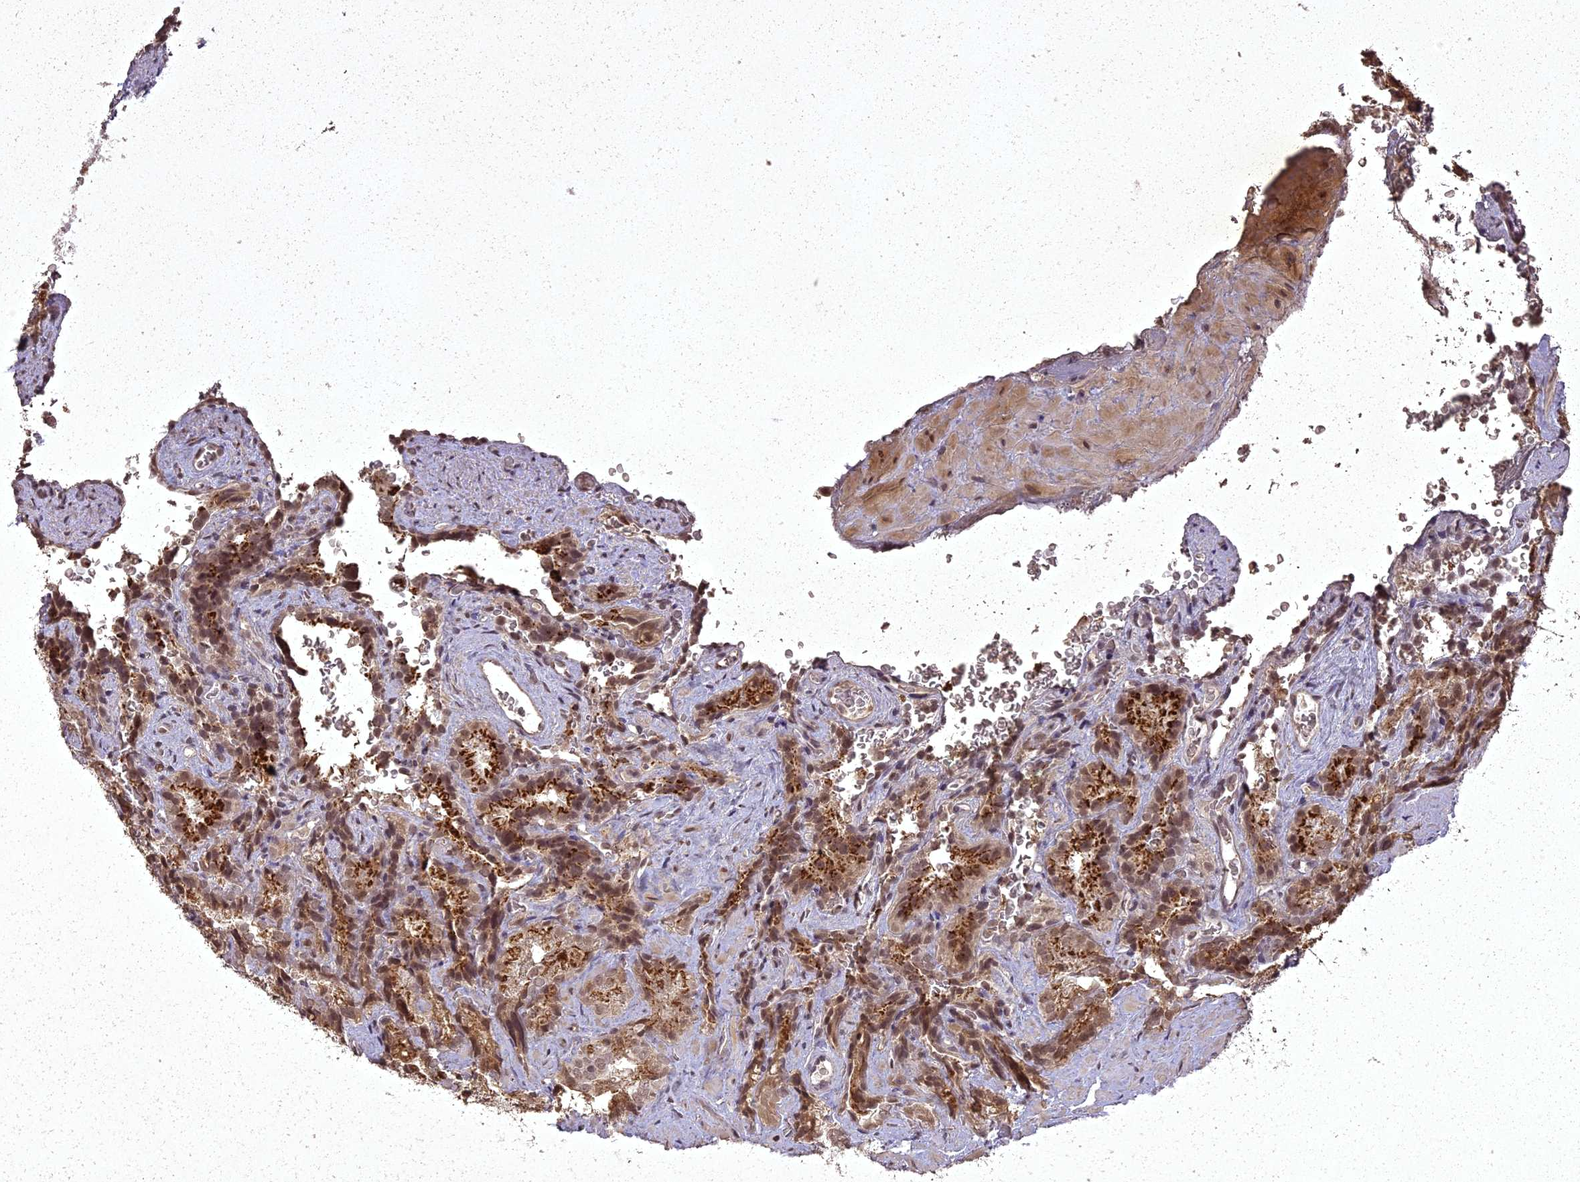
{"staining": {"intensity": "moderate", "quantity": "25%-75%", "location": "cytoplasmic/membranous,nuclear"}, "tissue": "seminal vesicle", "cell_type": "Glandular cells", "image_type": "normal", "snomed": [{"axis": "morphology", "description": "Normal tissue, NOS"}, {"axis": "topography", "description": "Seminal veicle"}], "caption": "Protein analysis of normal seminal vesicle demonstrates moderate cytoplasmic/membranous,nuclear staining in about 25%-75% of glandular cells. (IHC, brightfield microscopy, high magnification).", "gene": "ING5", "patient": {"sex": "male", "age": 58}}